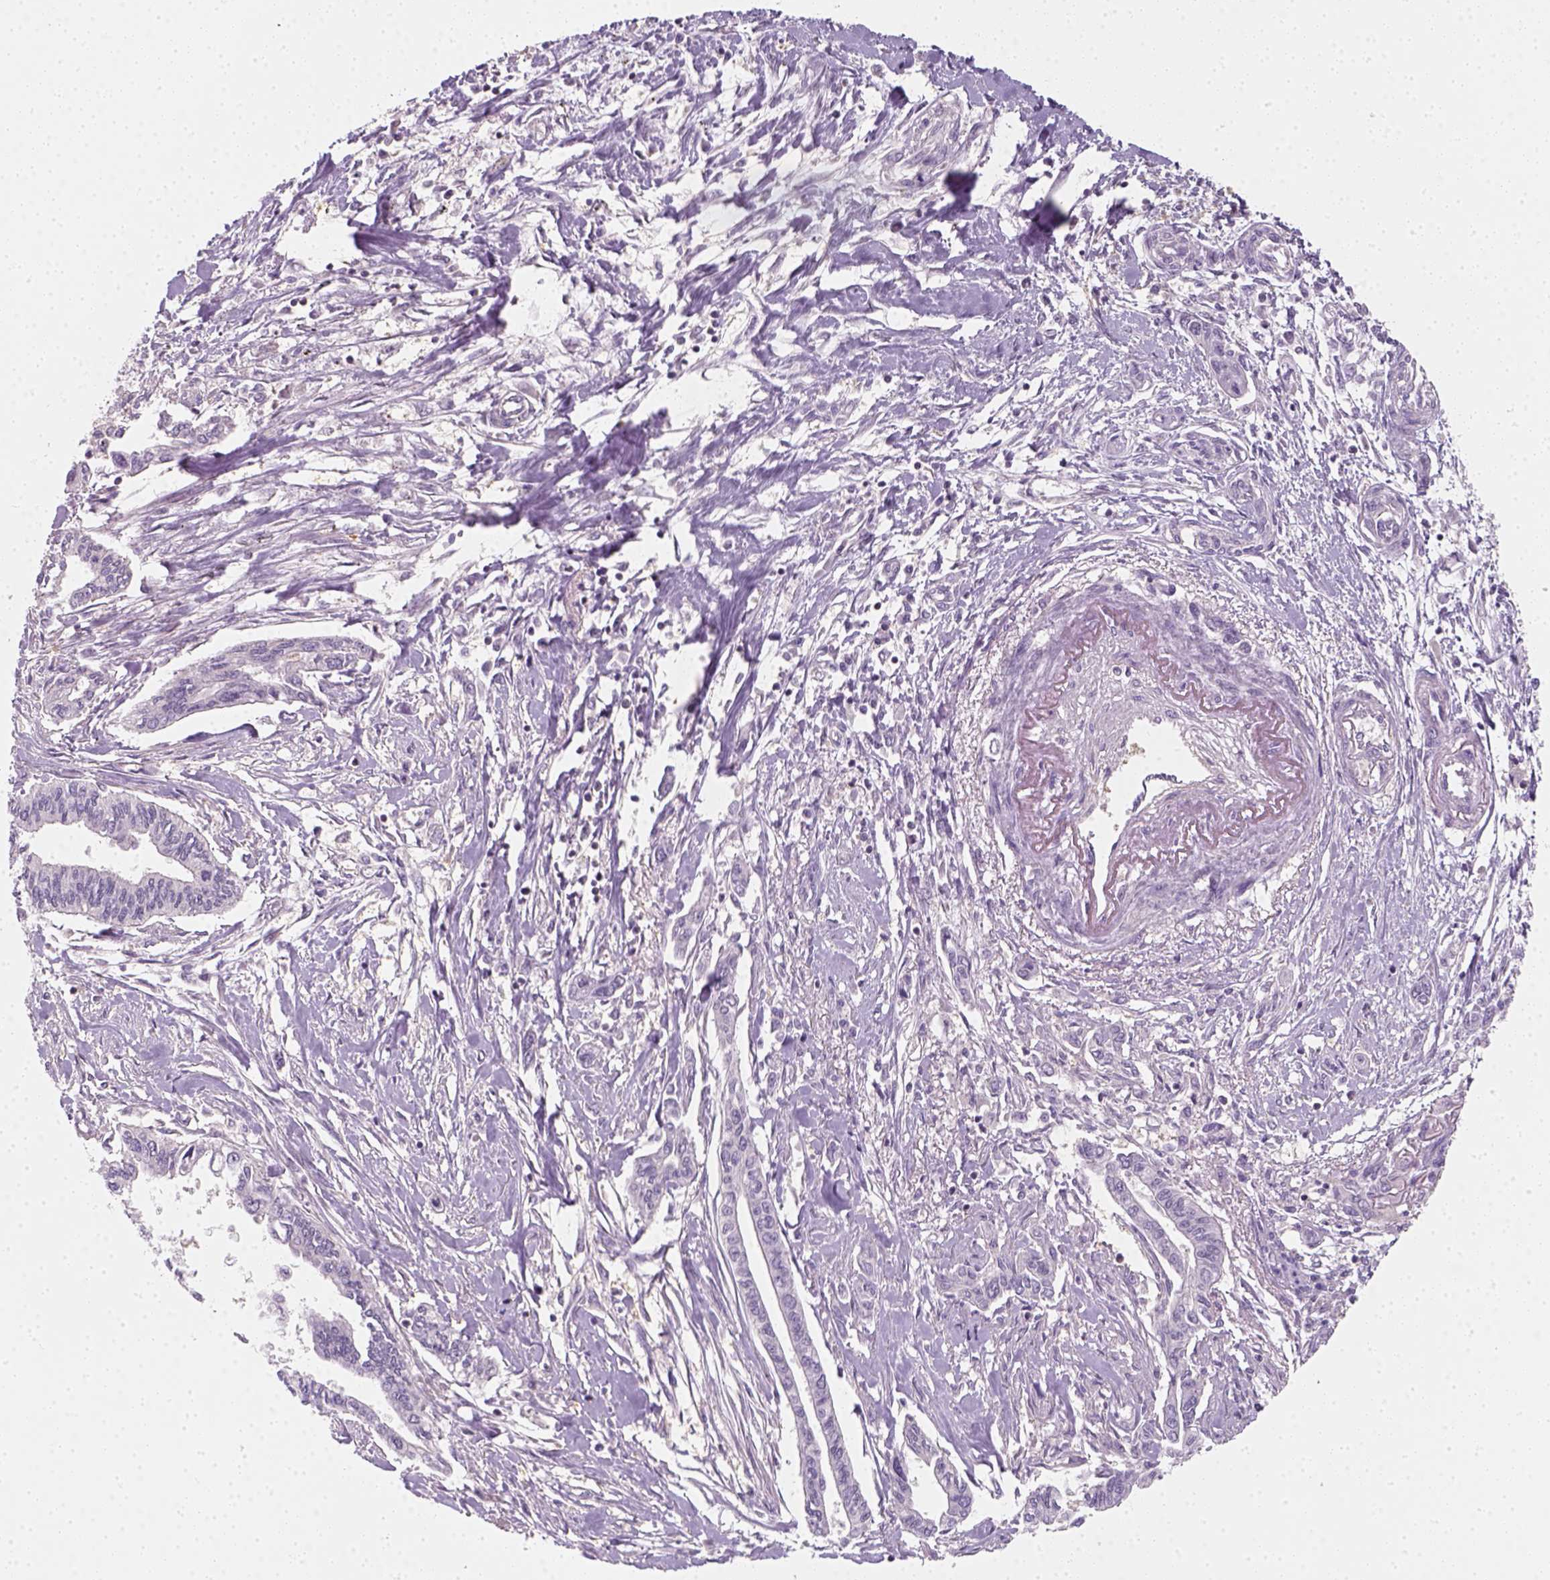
{"staining": {"intensity": "negative", "quantity": "none", "location": "none"}, "tissue": "pancreatic cancer", "cell_type": "Tumor cells", "image_type": "cancer", "snomed": [{"axis": "morphology", "description": "Adenocarcinoma, NOS"}, {"axis": "topography", "description": "Pancreas"}], "caption": "The micrograph exhibits no staining of tumor cells in adenocarcinoma (pancreatic). Brightfield microscopy of immunohistochemistry stained with DAB (brown) and hematoxylin (blue), captured at high magnification.", "gene": "EPHB1", "patient": {"sex": "male", "age": 60}}